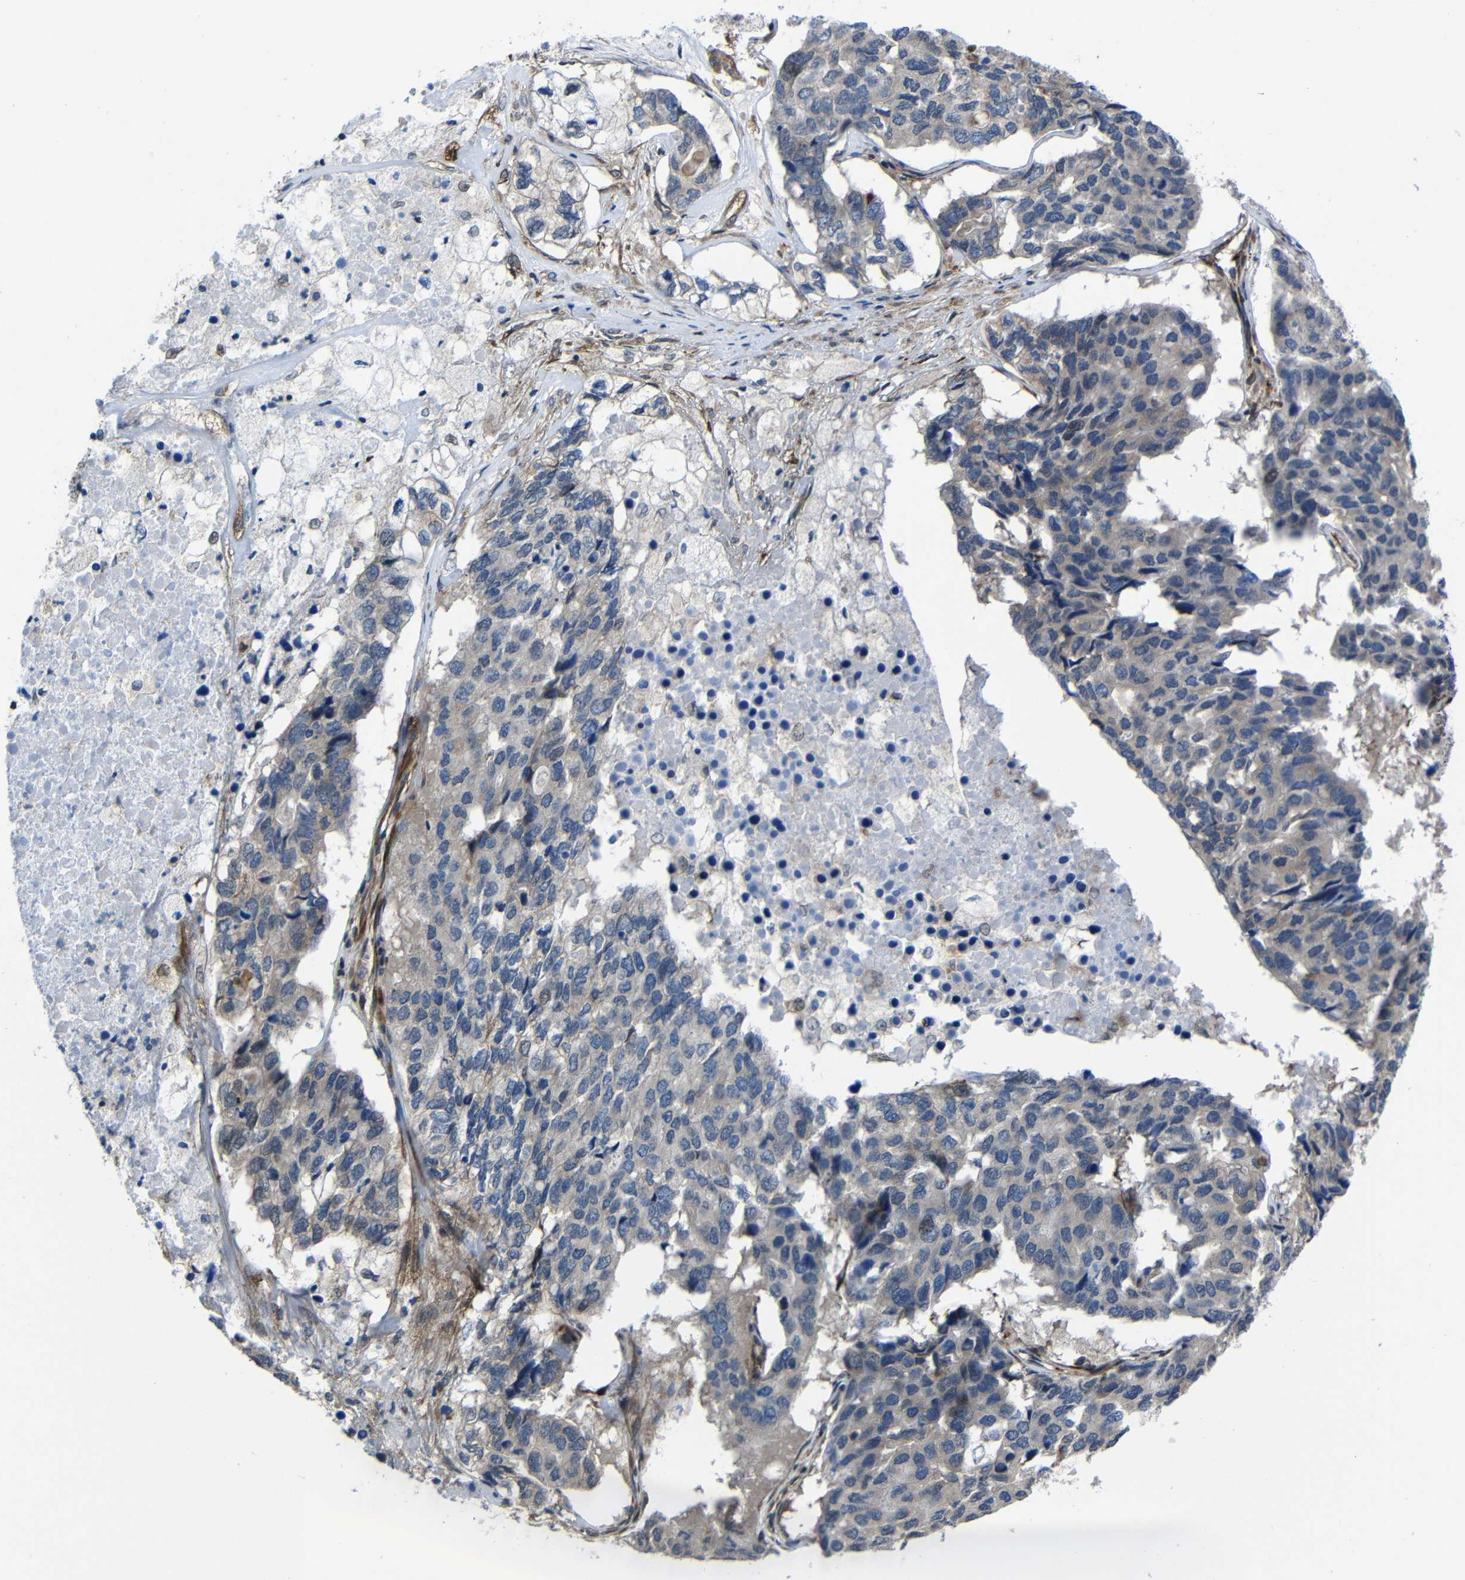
{"staining": {"intensity": "negative", "quantity": "none", "location": "none"}, "tissue": "pancreatic cancer", "cell_type": "Tumor cells", "image_type": "cancer", "snomed": [{"axis": "morphology", "description": "Adenocarcinoma, NOS"}, {"axis": "topography", "description": "Pancreas"}], "caption": "The histopathology image demonstrates no staining of tumor cells in pancreatic cancer (adenocarcinoma). (Stains: DAB (3,3'-diaminobenzidine) immunohistochemistry (IHC) with hematoxylin counter stain, Microscopy: brightfield microscopy at high magnification).", "gene": "KIAA0513", "patient": {"sex": "male", "age": 50}}